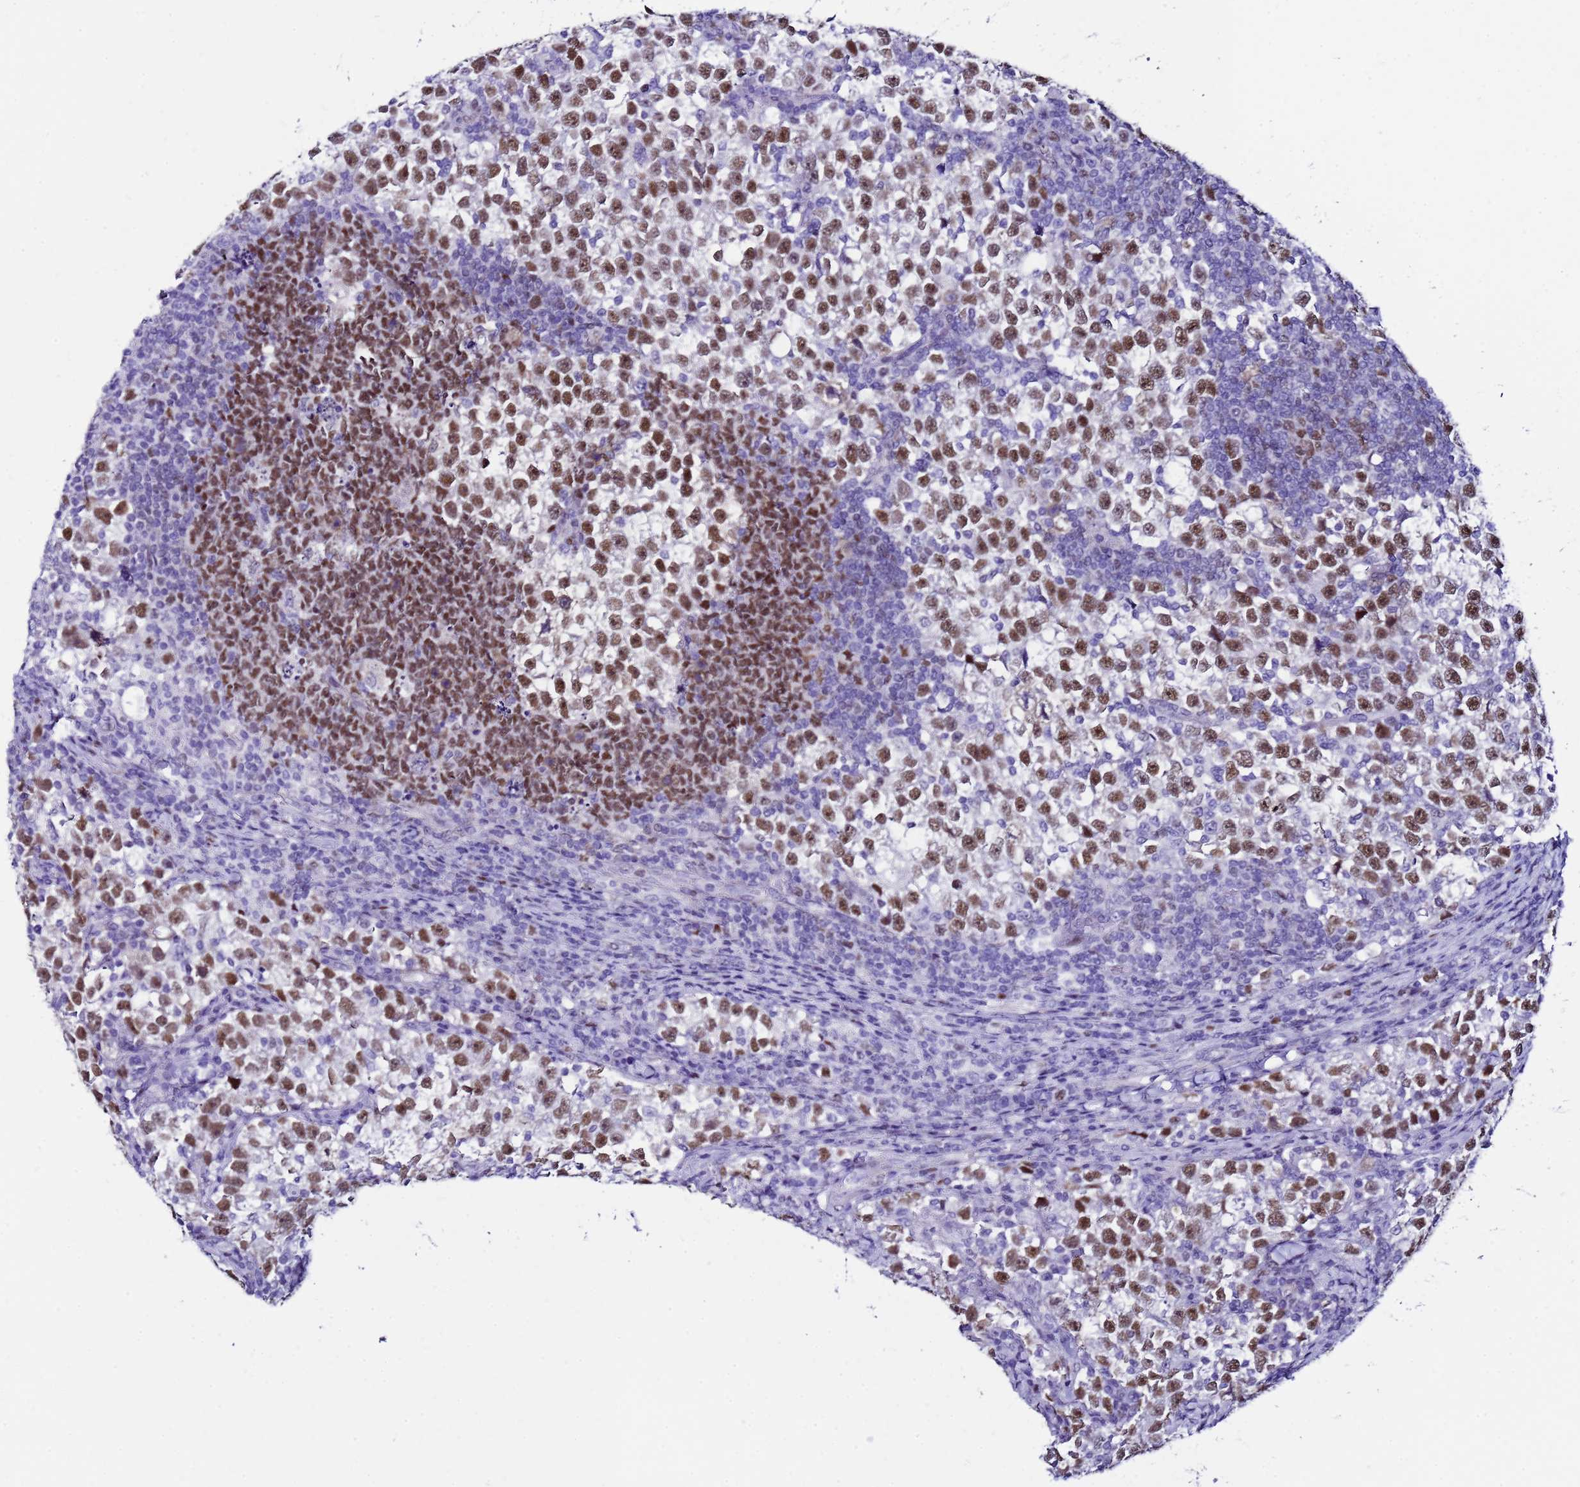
{"staining": {"intensity": "moderate", "quantity": ">75%", "location": "nuclear"}, "tissue": "testis cancer", "cell_type": "Tumor cells", "image_type": "cancer", "snomed": [{"axis": "morphology", "description": "Normal tissue, NOS"}, {"axis": "morphology", "description": "Seminoma, NOS"}, {"axis": "topography", "description": "Testis"}], "caption": "Testis cancer stained with DAB (3,3'-diaminobenzidine) IHC displays medium levels of moderate nuclear expression in about >75% of tumor cells.", "gene": "BCL7A", "patient": {"sex": "male", "age": 43}}